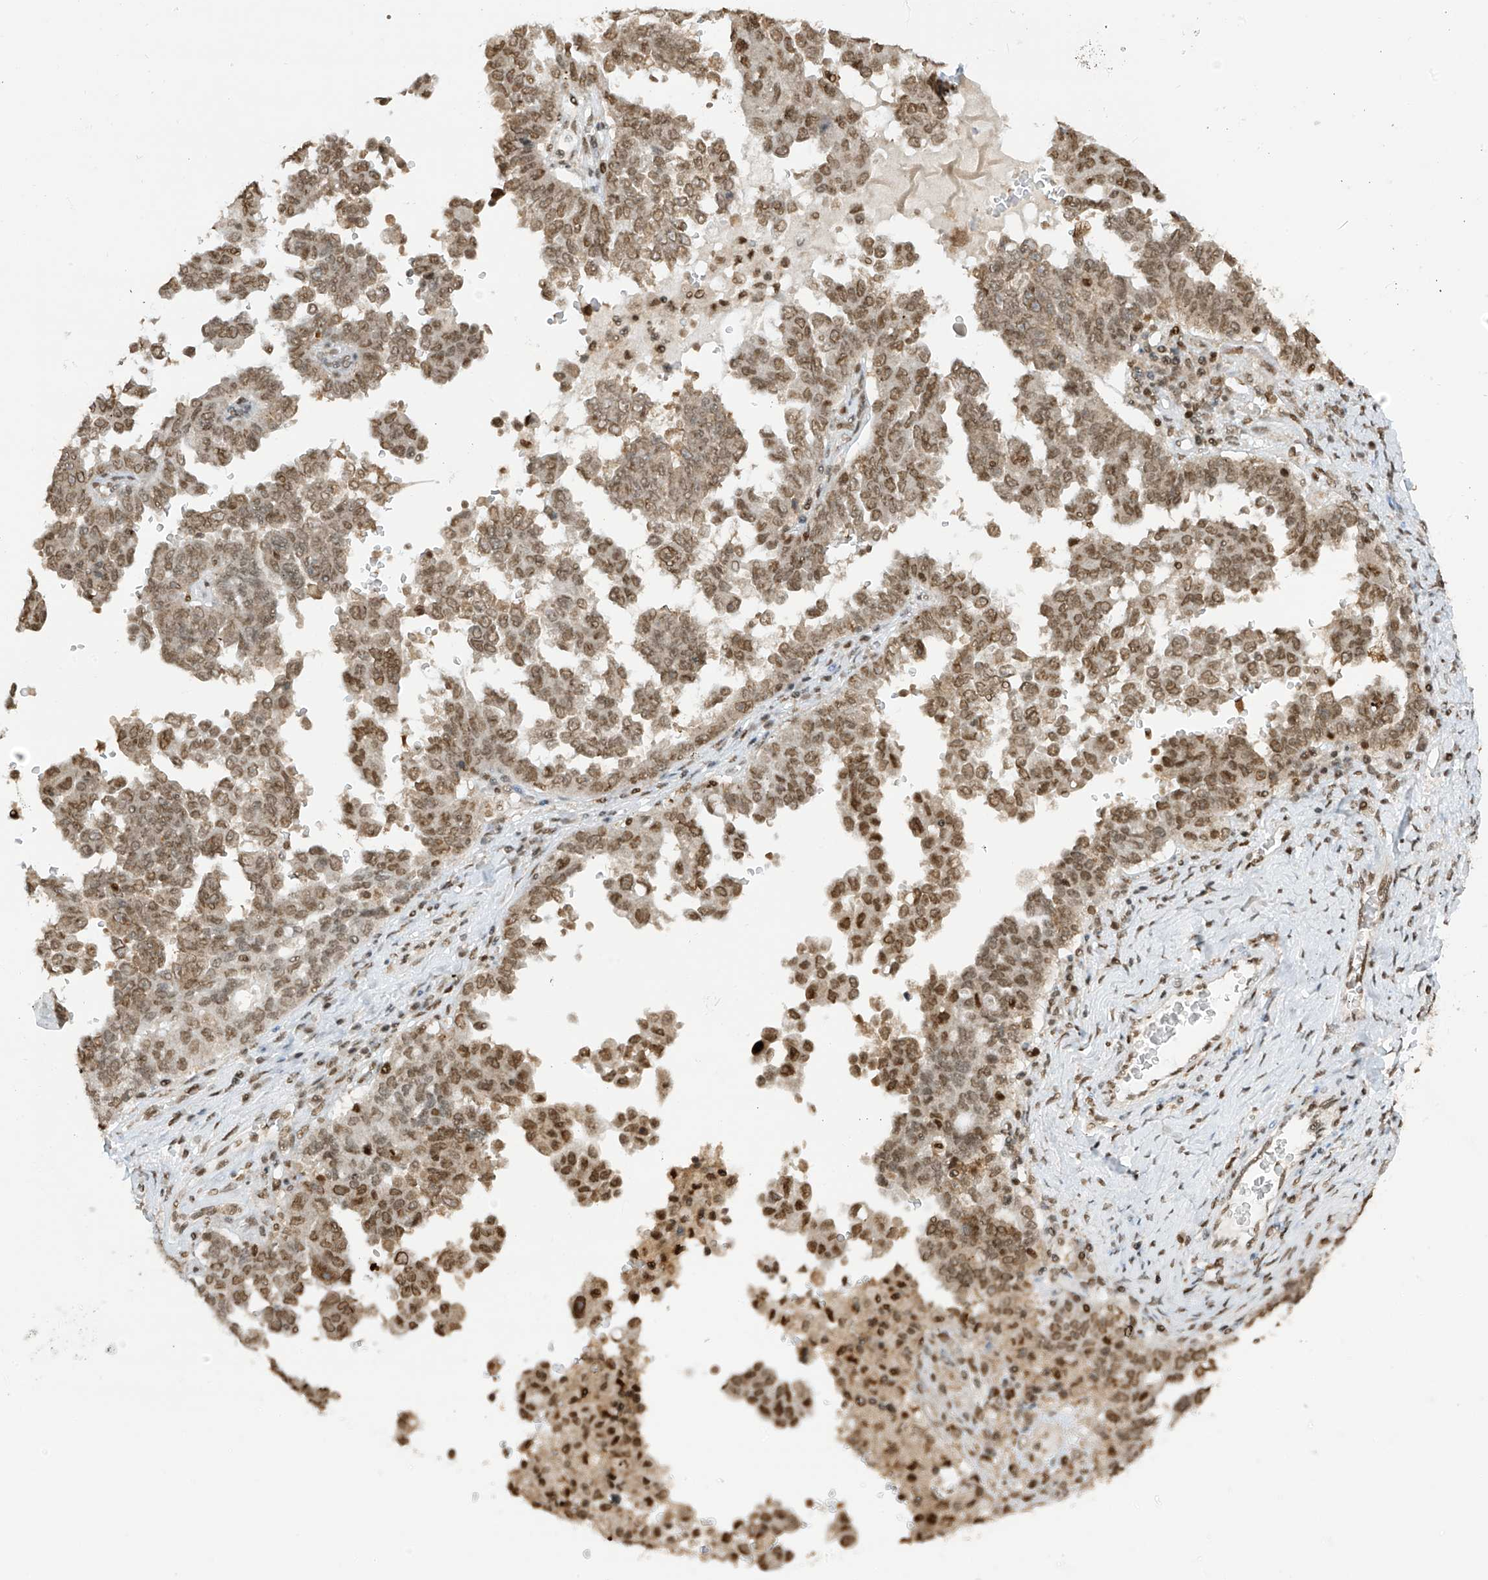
{"staining": {"intensity": "moderate", "quantity": ">75%", "location": "nuclear"}, "tissue": "ovarian cancer", "cell_type": "Tumor cells", "image_type": "cancer", "snomed": [{"axis": "morphology", "description": "Carcinoma, endometroid"}, {"axis": "topography", "description": "Ovary"}], "caption": "Ovarian cancer (endometroid carcinoma) stained with a brown dye exhibits moderate nuclear positive staining in approximately >75% of tumor cells.", "gene": "KPNB1", "patient": {"sex": "female", "age": 62}}